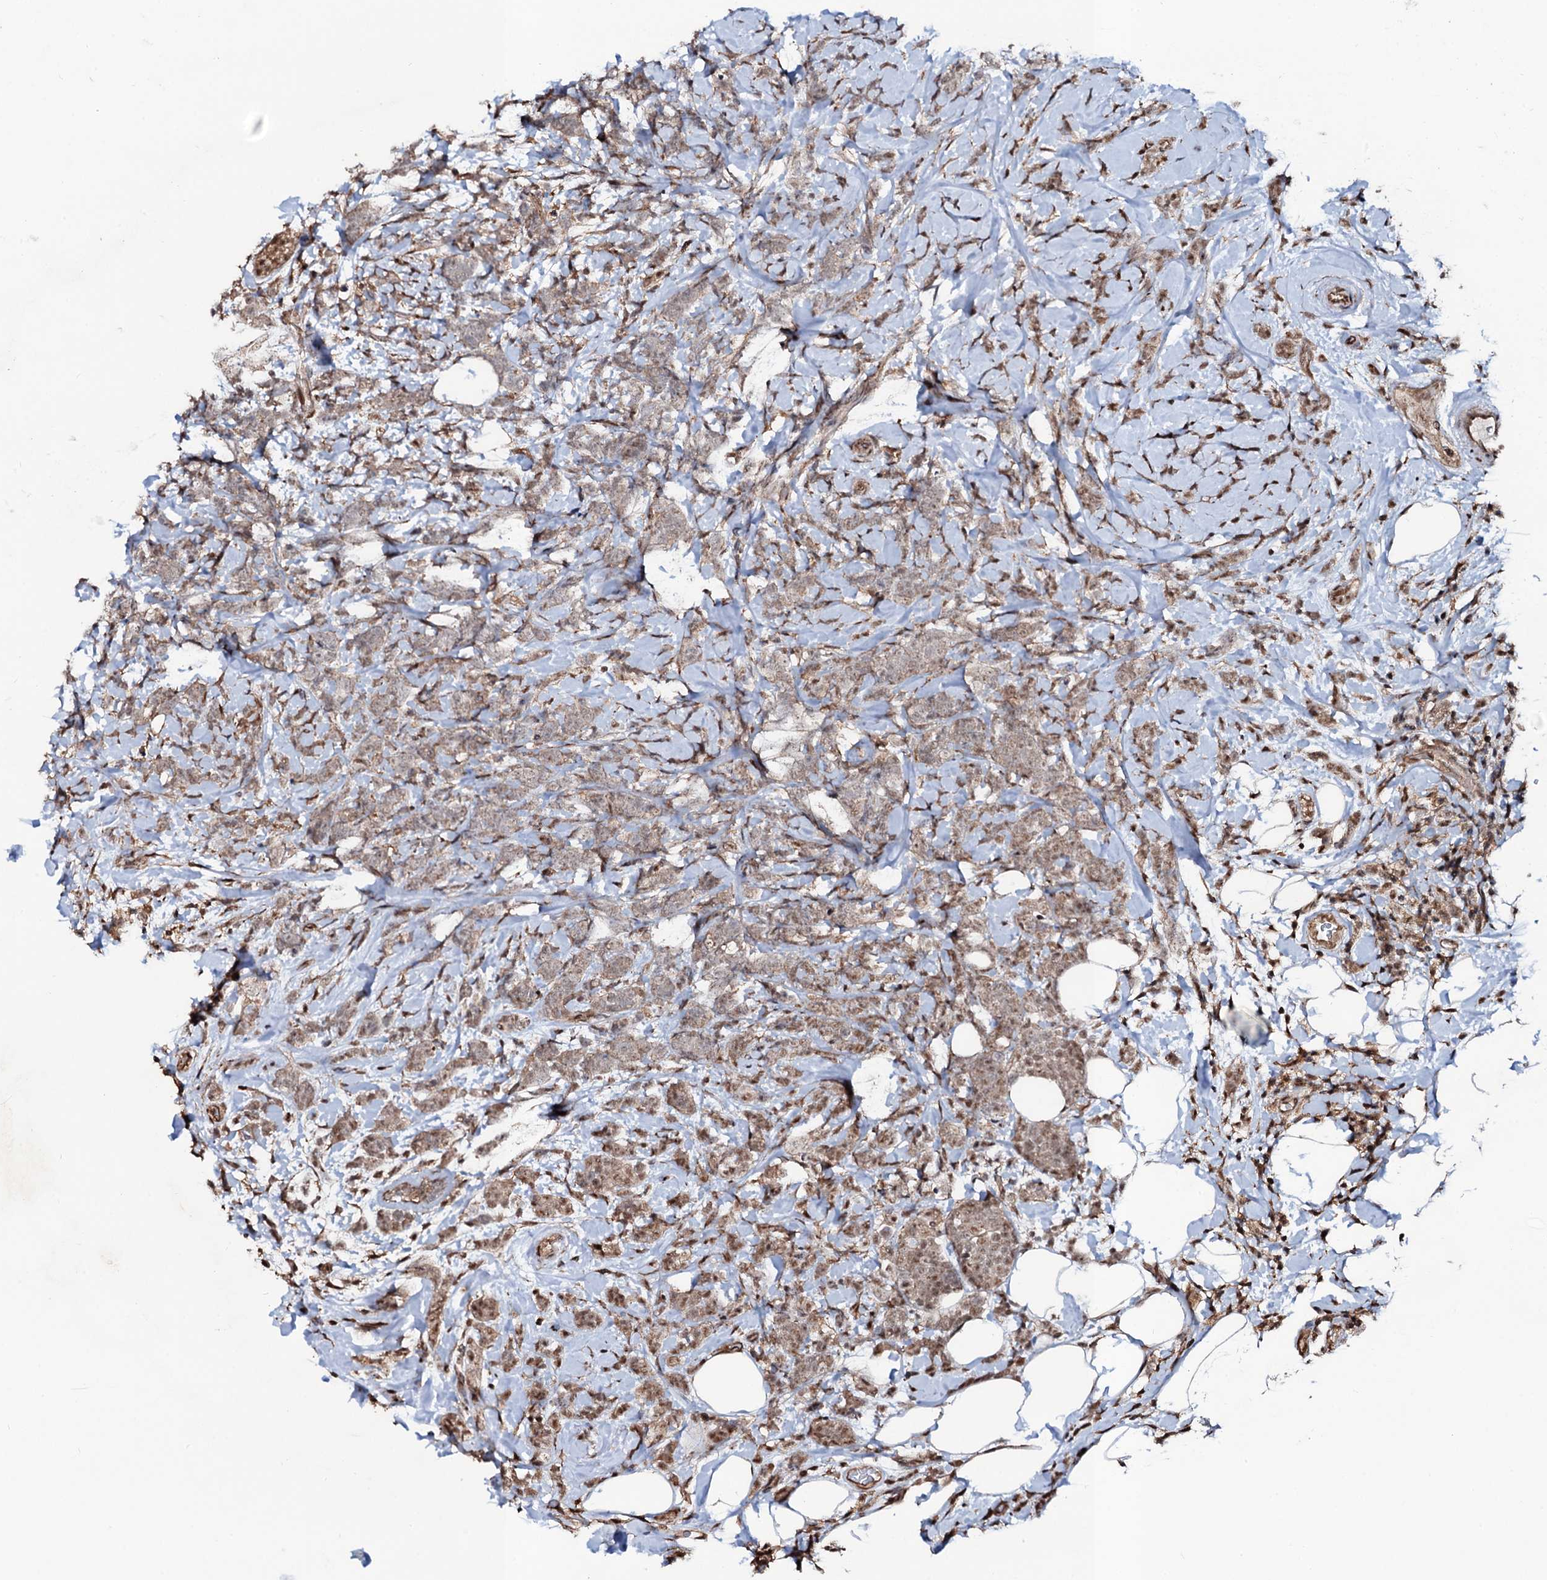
{"staining": {"intensity": "weak", "quantity": ">75%", "location": "cytoplasmic/membranous,nuclear"}, "tissue": "breast cancer", "cell_type": "Tumor cells", "image_type": "cancer", "snomed": [{"axis": "morphology", "description": "Lobular carcinoma"}, {"axis": "topography", "description": "Breast"}], "caption": "A brown stain highlights weak cytoplasmic/membranous and nuclear positivity of a protein in breast lobular carcinoma tumor cells.", "gene": "COG6", "patient": {"sex": "female", "age": 58}}